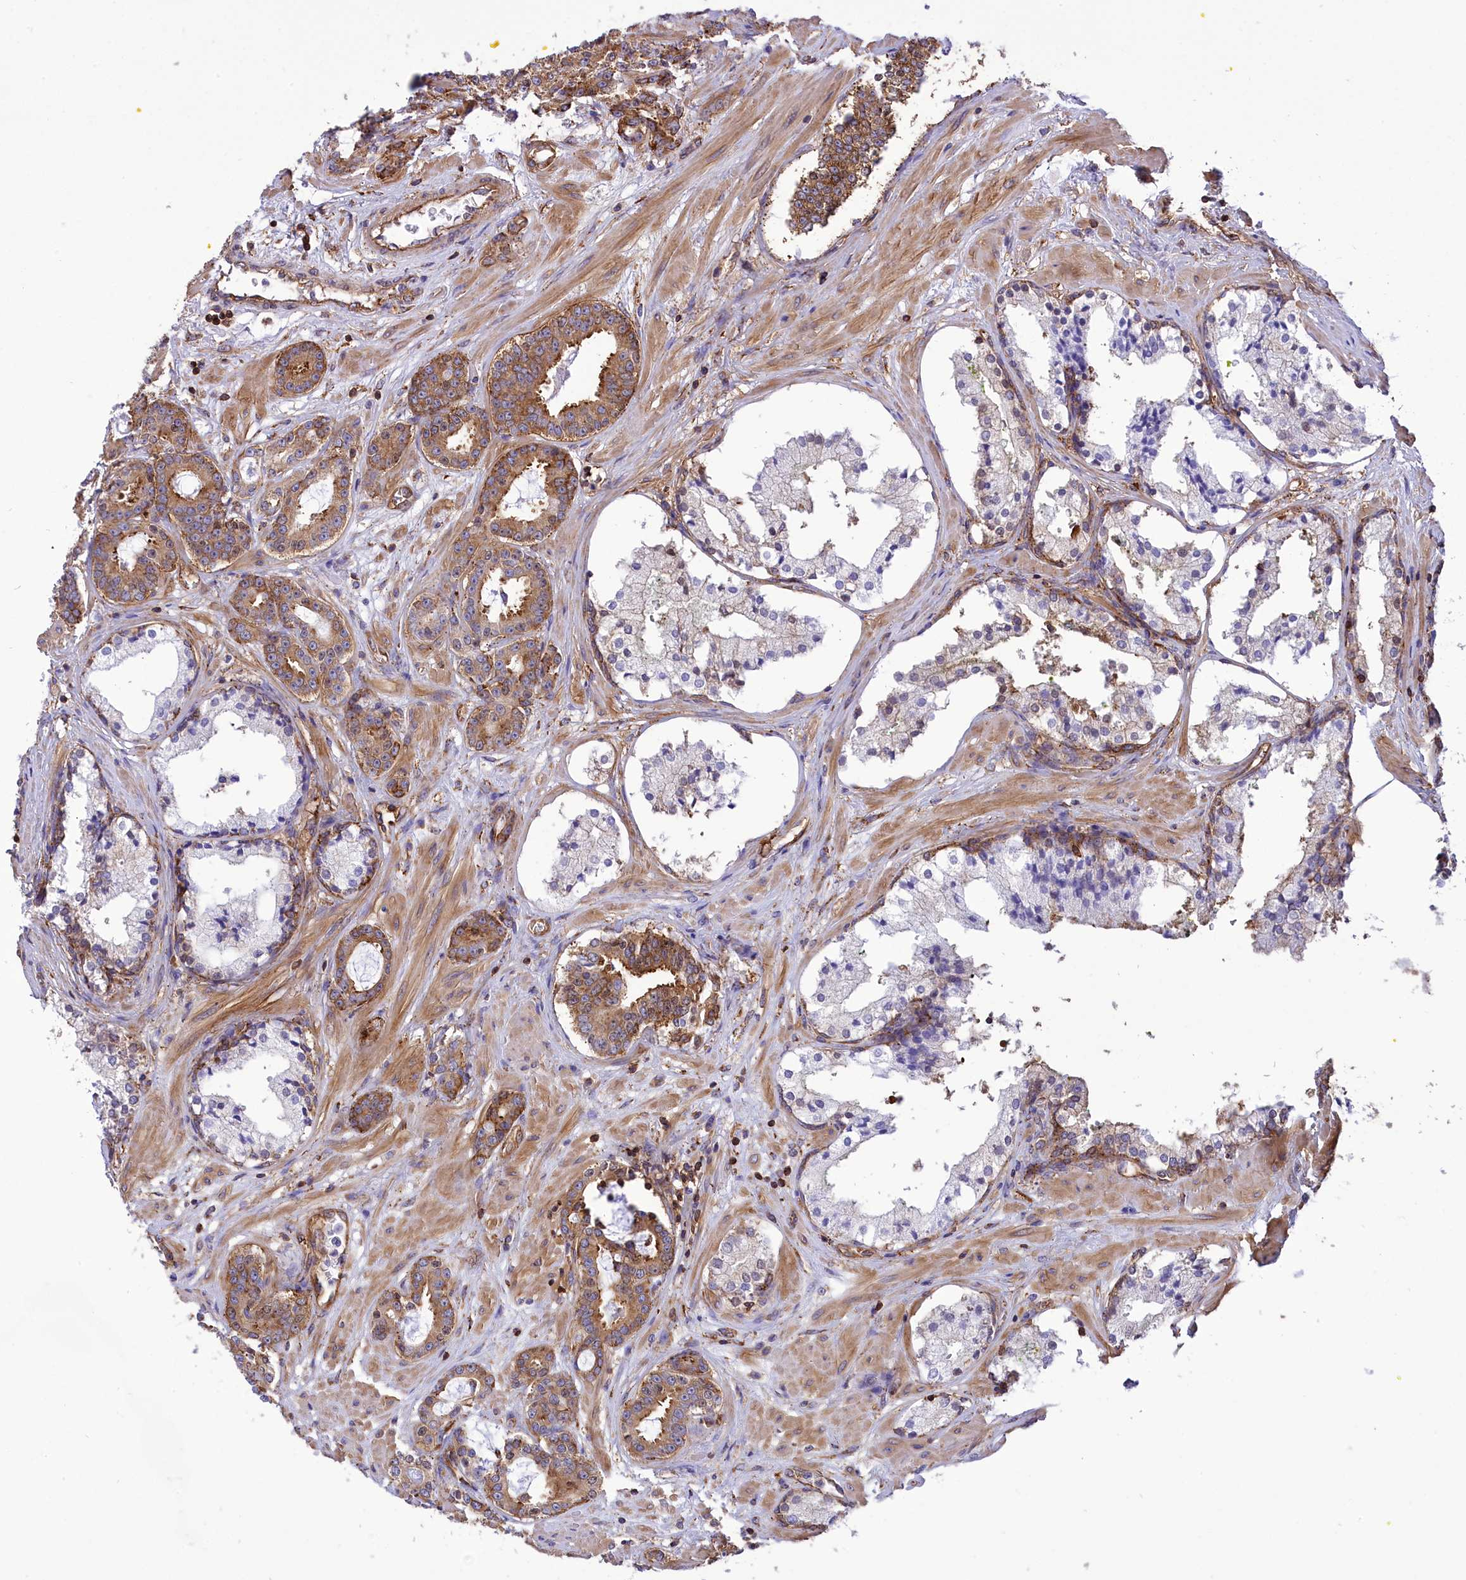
{"staining": {"intensity": "moderate", "quantity": ">75%", "location": "cytoplasmic/membranous"}, "tissue": "prostate cancer", "cell_type": "Tumor cells", "image_type": "cancer", "snomed": [{"axis": "morphology", "description": "Adenocarcinoma, High grade"}, {"axis": "topography", "description": "Prostate"}], "caption": "Prostate high-grade adenocarcinoma stained with immunohistochemistry (IHC) shows moderate cytoplasmic/membranous staining in approximately >75% of tumor cells. The staining was performed using DAB (3,3'-diaminobenzidine), with brown indicating positive protein expression. Nuclei are stained blue with hematoxylin.", "gene": "SEPTIN9", "patient": {"sex": "male", "age": 58}}